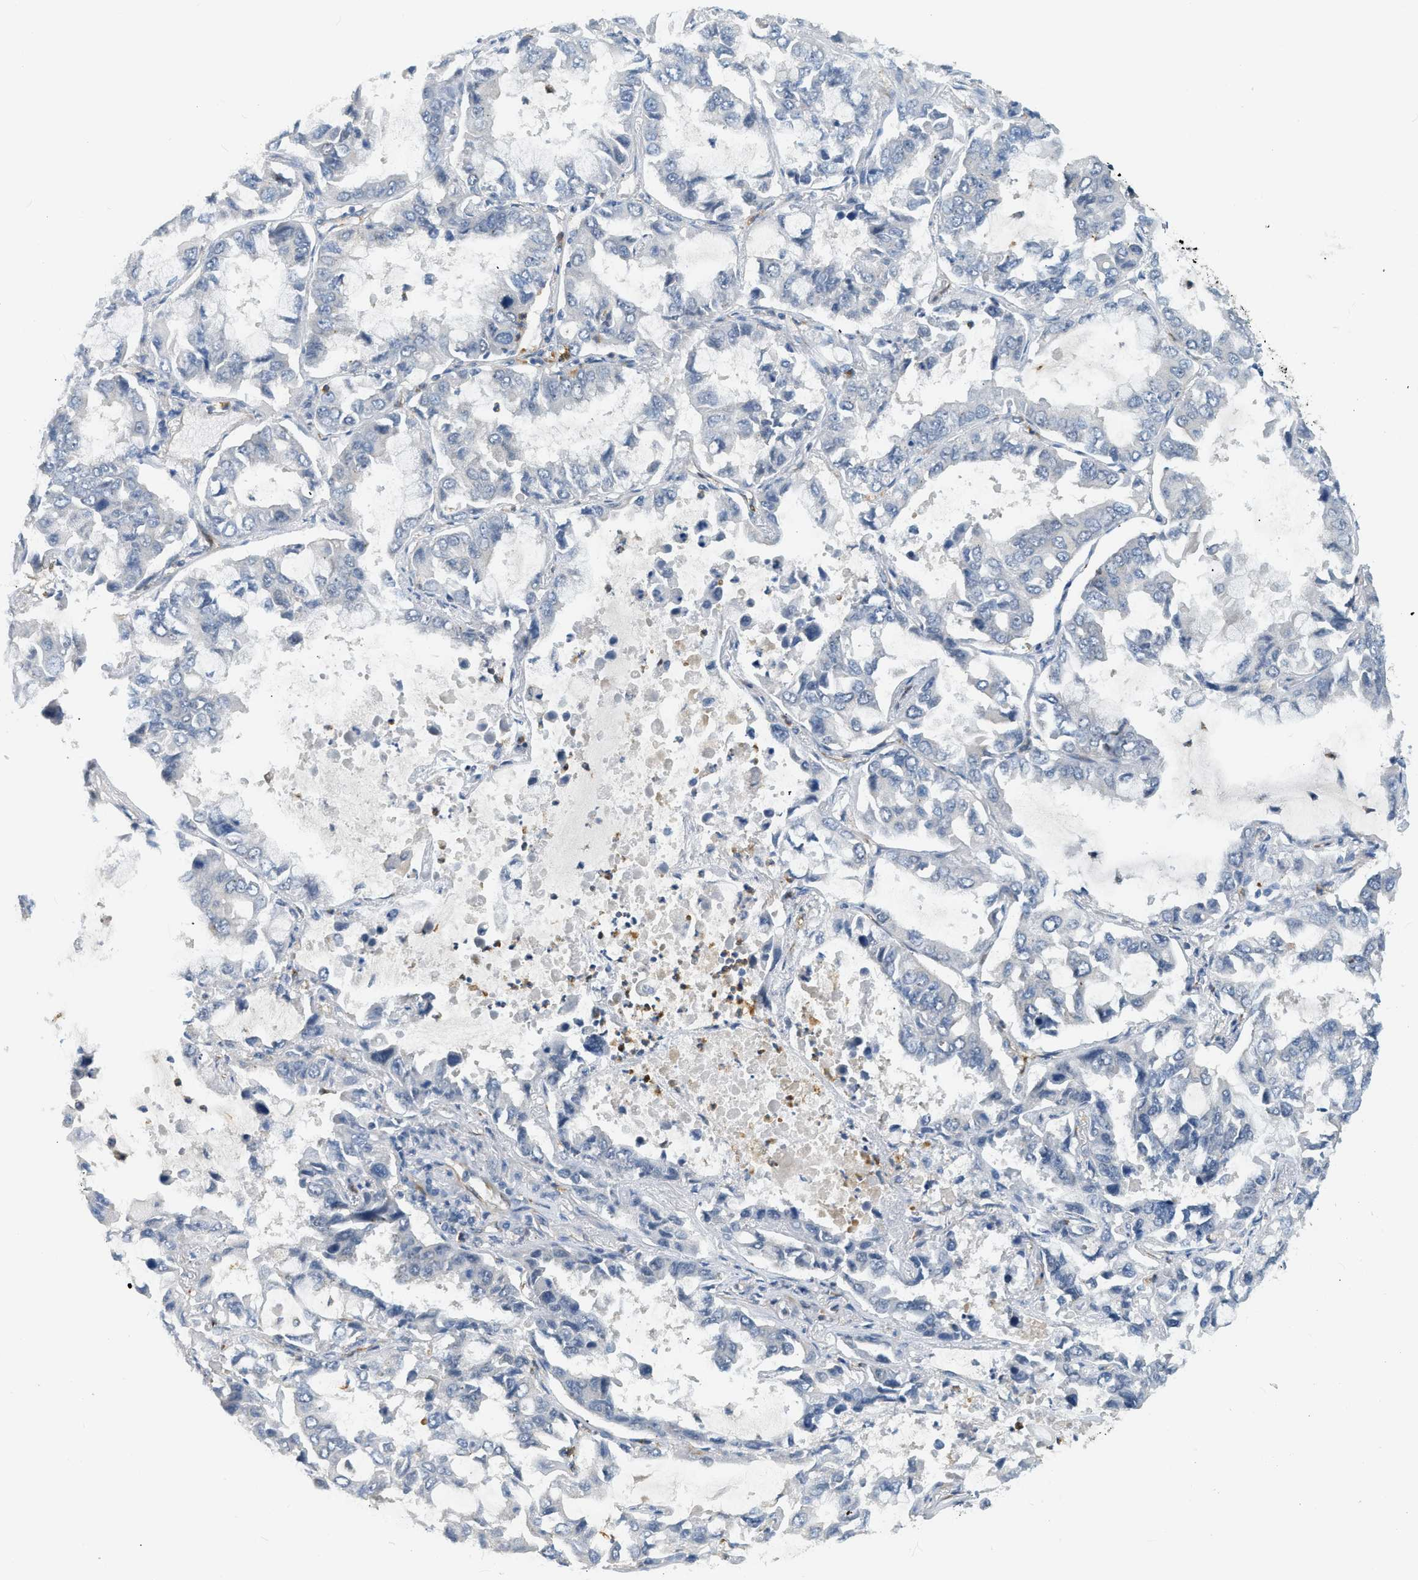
{"staining": {"intensity": "negative", "quantity": "none", "location": "none"}, "tissue": "lung cancer", "cell_type": "Tumor cells", "image_type": "cancer", "snomed": [{"axis": "morphology", "description": "Adenocarcinoma, NOS"}, {"axis": "topography", "description": "Lung"}], "caption": "Human lung cancer stained for a protein using immunohistochemistry (IHC) shows no staining in tumor cells.", "gene": "ZNF408", "patient": {"sex": "male", "age": 64}}